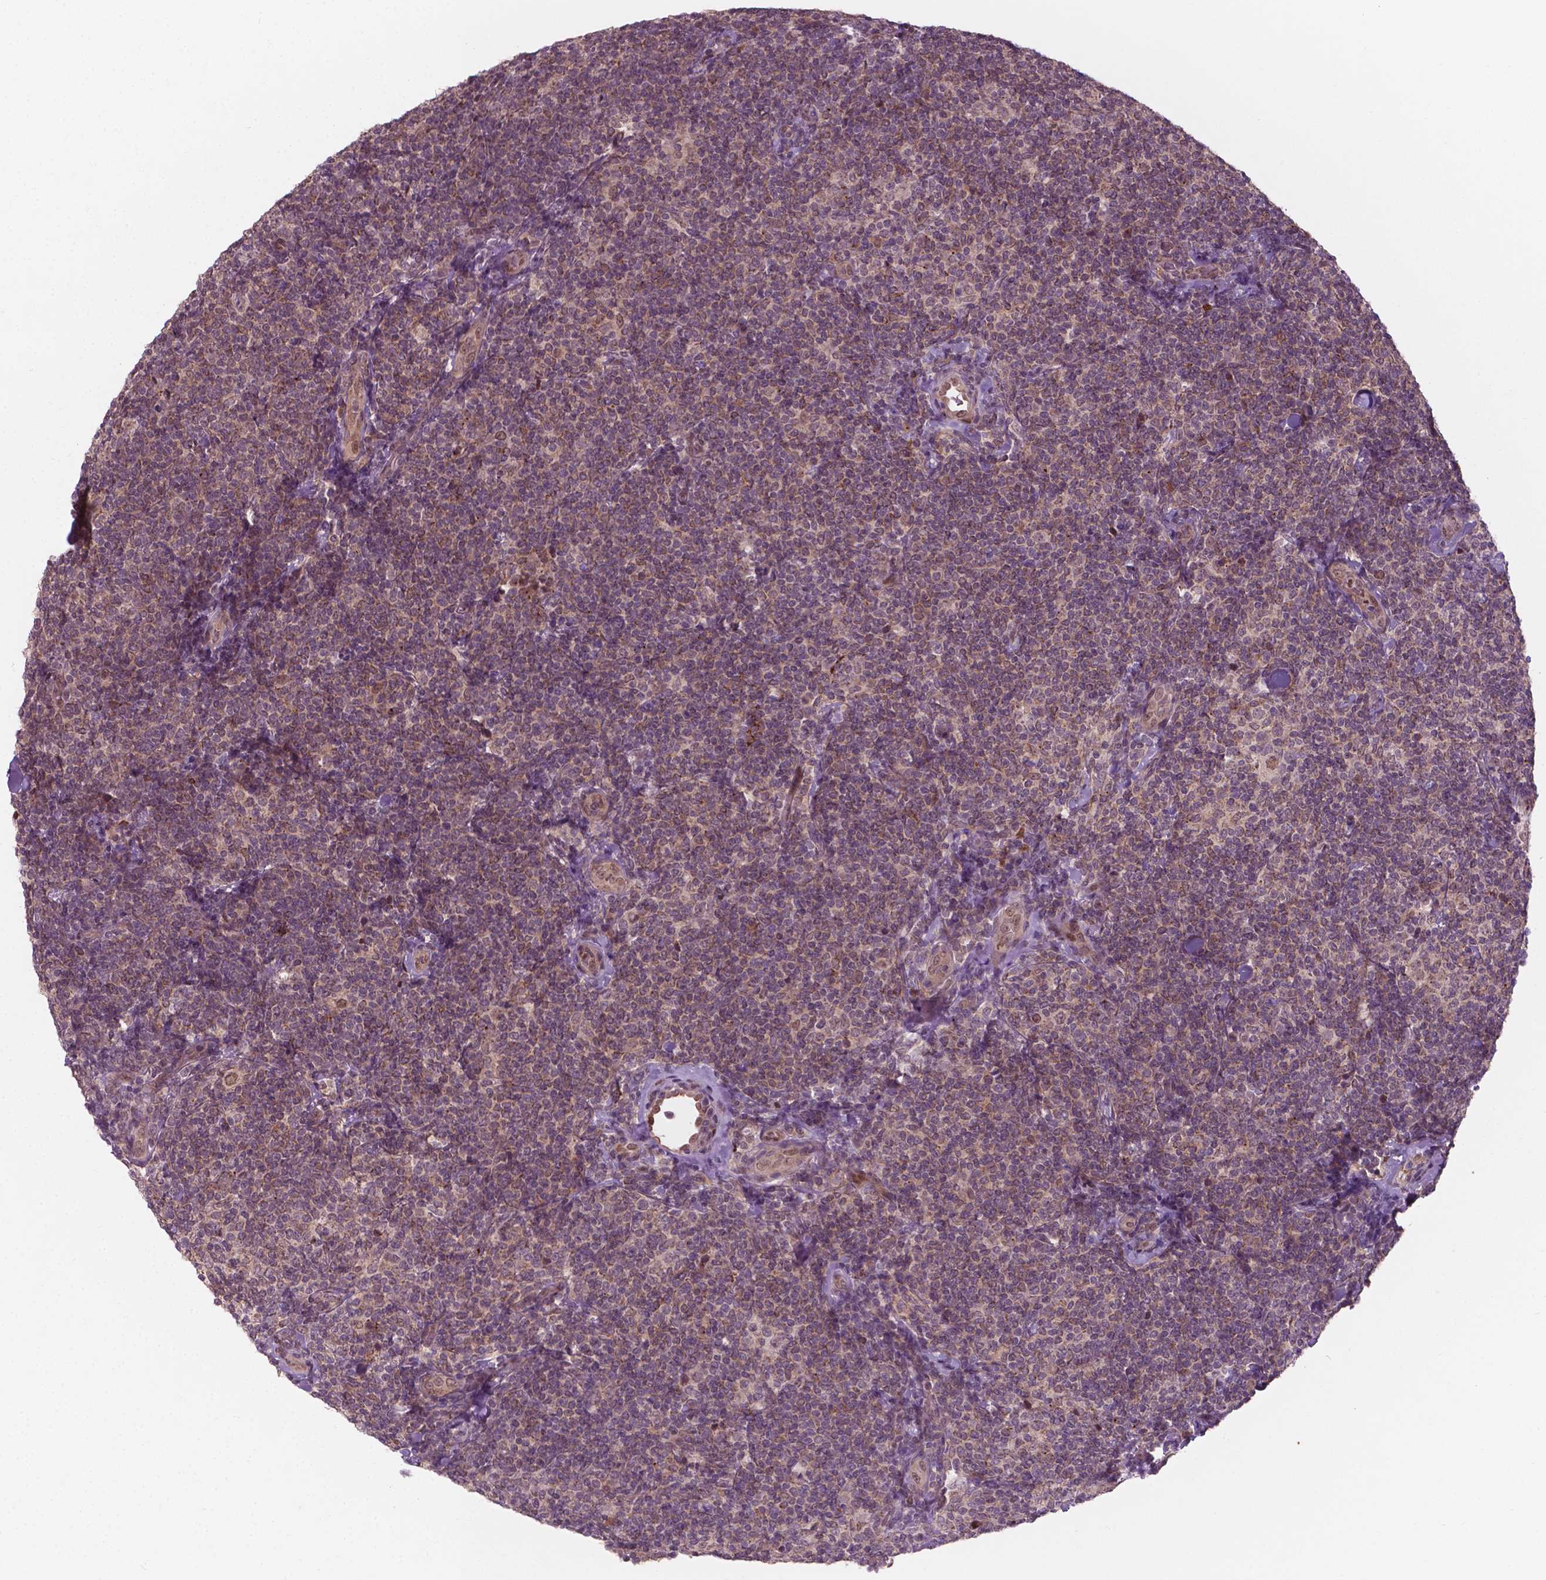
{"staining": {"intensity": "weak", "quantity": ">75%", "location": "cytoplasmic/membranous"}, "tissue": "lymphoma", "cell_type": "Tumor cells", "image_type": "cancer", "snomed": [{"axis": "morphology", "description": "Malignant lymphoma, non-Hodgkin's type, Low grade"}, {"axis": "topography", "description": "Lymph node"}], "caption": "IHC (DAB (3,3'-diaminobenzidine)) staining of human malignant lymphoma, non-Hodgkin's type (low-grade) displays weak cytoplasmic/membranous protein positivity in about >75% of tumor cells. Nuclei are stained in blue.", "gene": "NFAT5", "patient": {"sex": "female", "age": 56}}